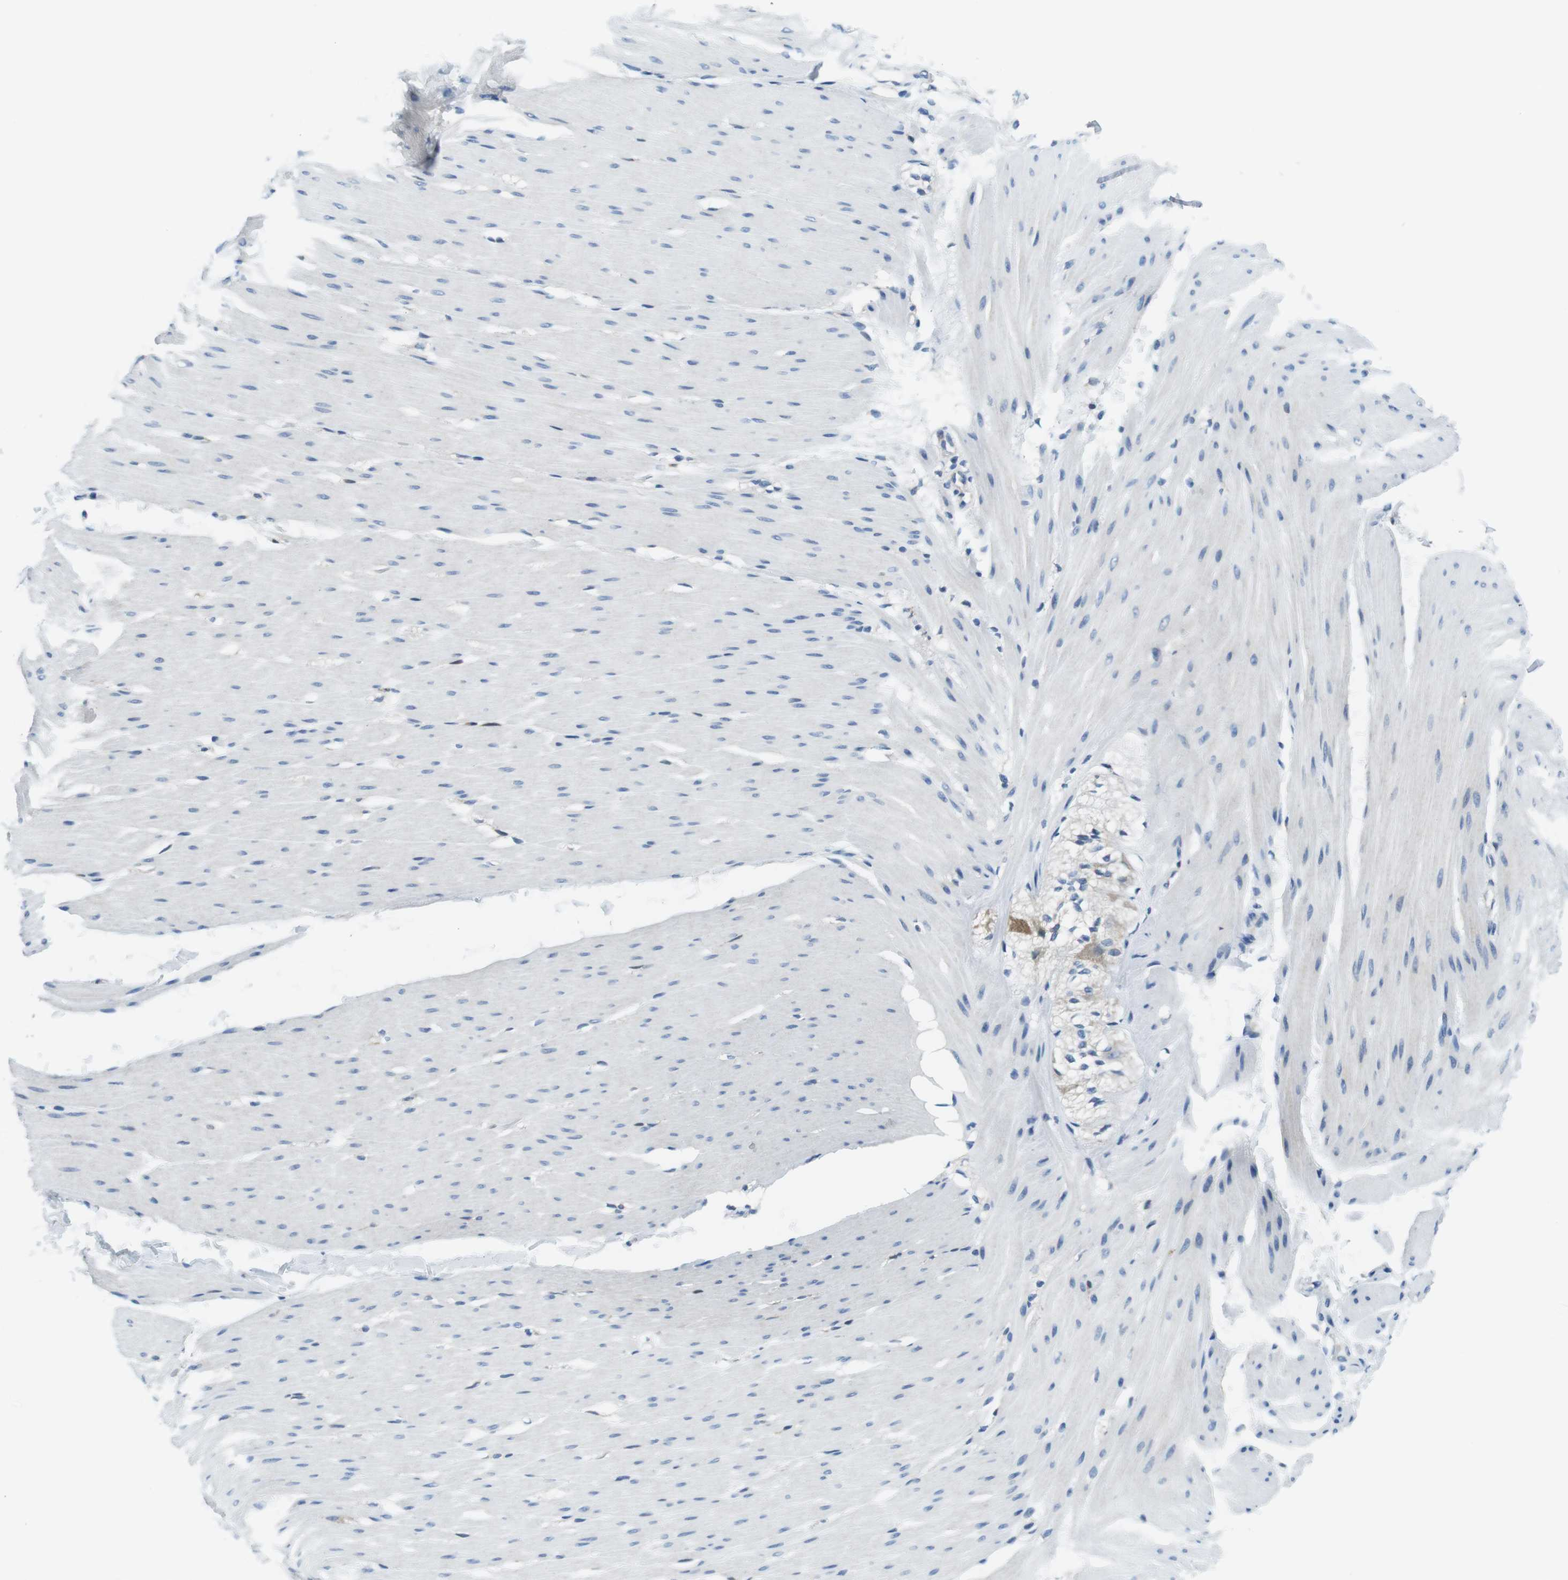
{"staining": {"intensity": "negative", "quantity": "none", "location": "none"}, "tissue": "smooth muscle", "cell_type": "Smooth muscle cells", "image_type": "normal", "snomed": [{"axis": "morphology", "description": "Normal tissue, NOS"}, {"axis": "topography", "description": "Smooth muscle"}, {"axis": "topography", "description": "Colon"}], "caption": "Protein analysis of normal smooth muscle shows no significant staining in smooth muscle cells.", "gene": "PHLDA1", "patient": {"sex": "male", "age": 67}}